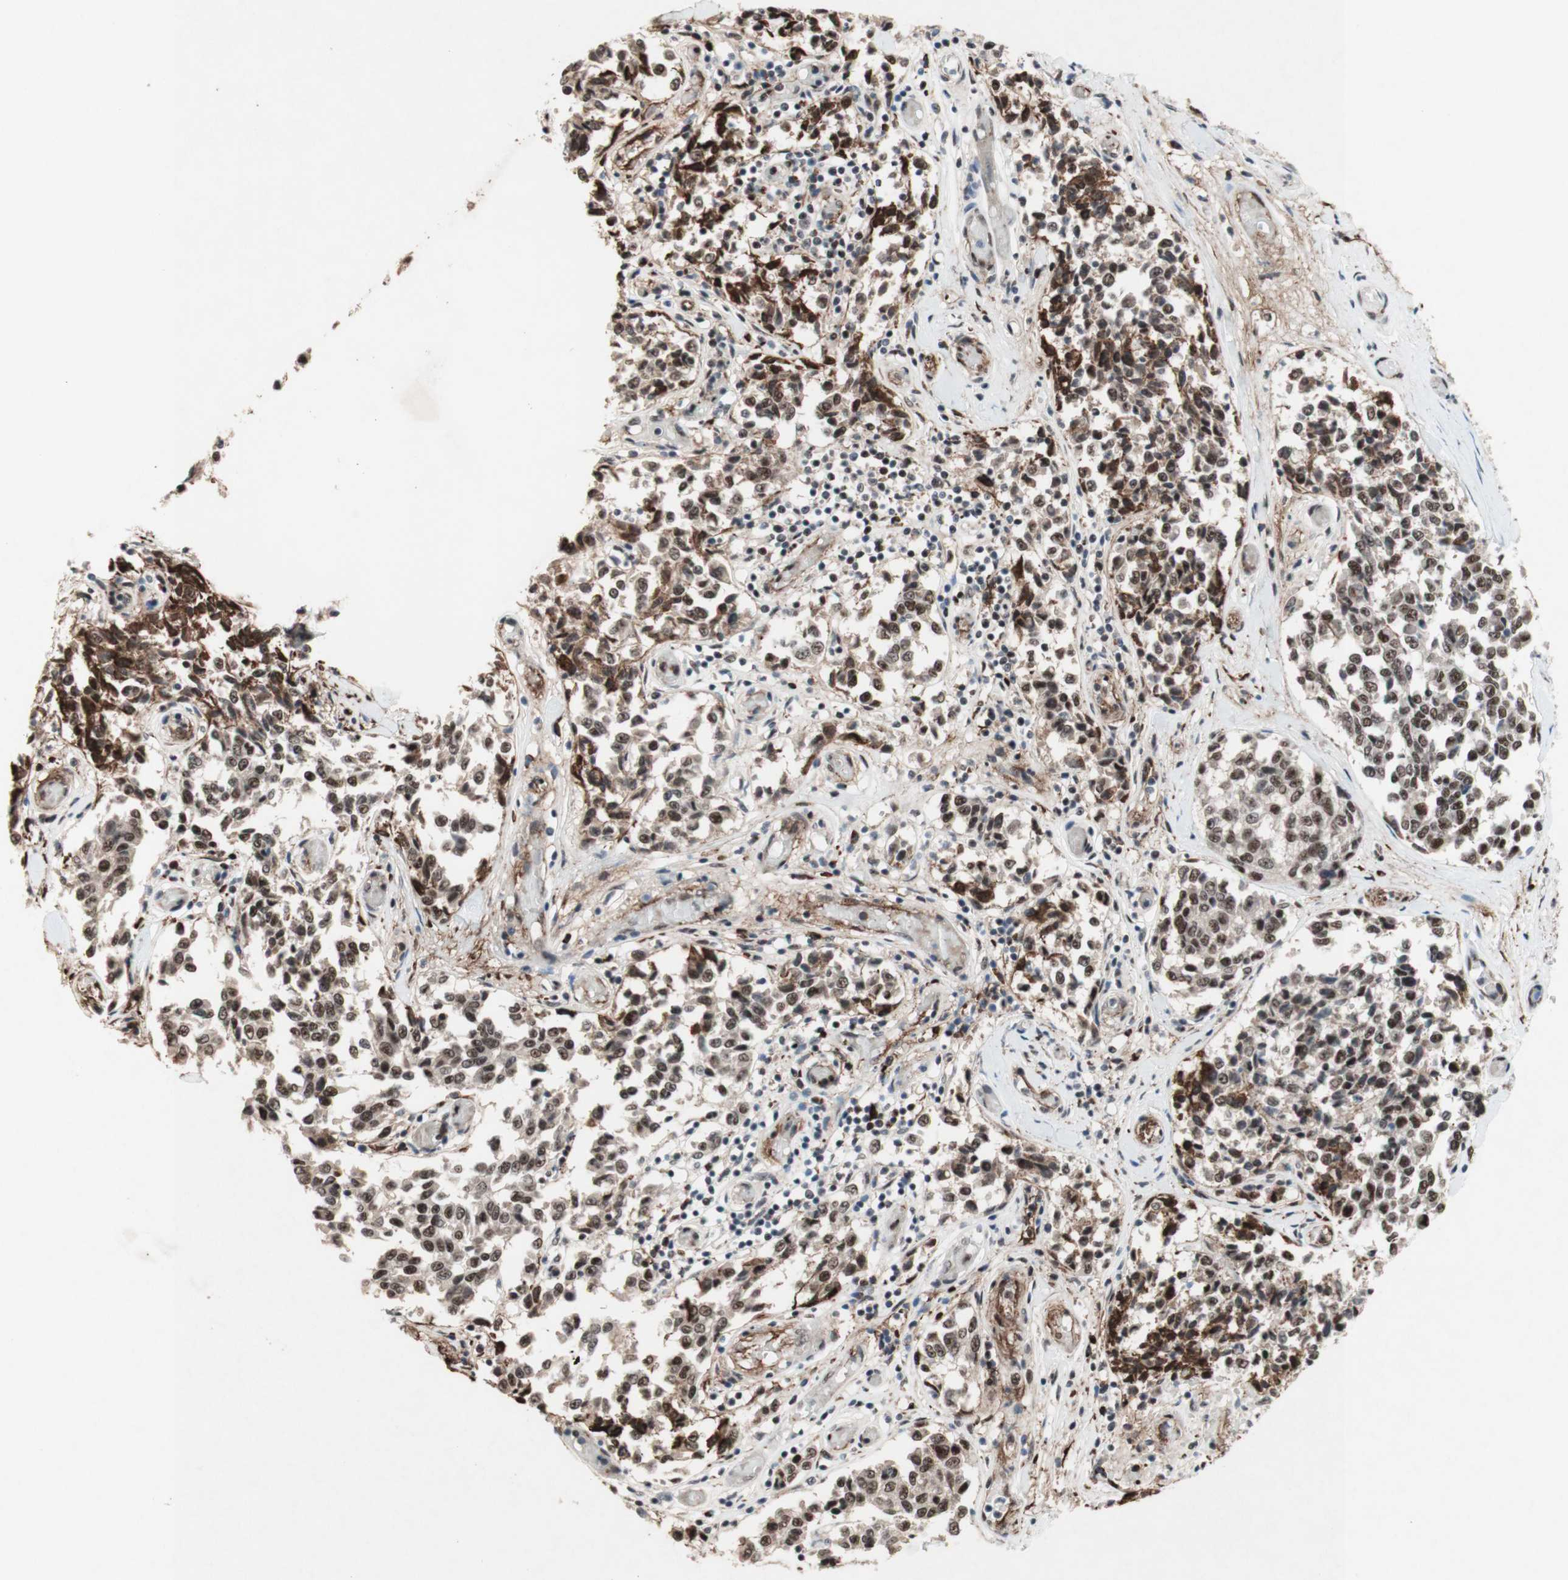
{"staining": {"intensity": "moderate", "quantity": ">75%", "location": "nuclear"}, "tissue": "melanoma", "cell_type": "Tumor cells", "image_type": "cancer", "snomed": [{"axis": "morphology", "description": "Malignant melanoma, NOS"}, {"axis": "topography", "description": "Skin"}], "caption": "Tumor cells display moderate nuclear positivity in approximately >75% of cells in malignant melanoma.", "gene": "TLE1", "patient": {"sex": "female", "age": 64}}